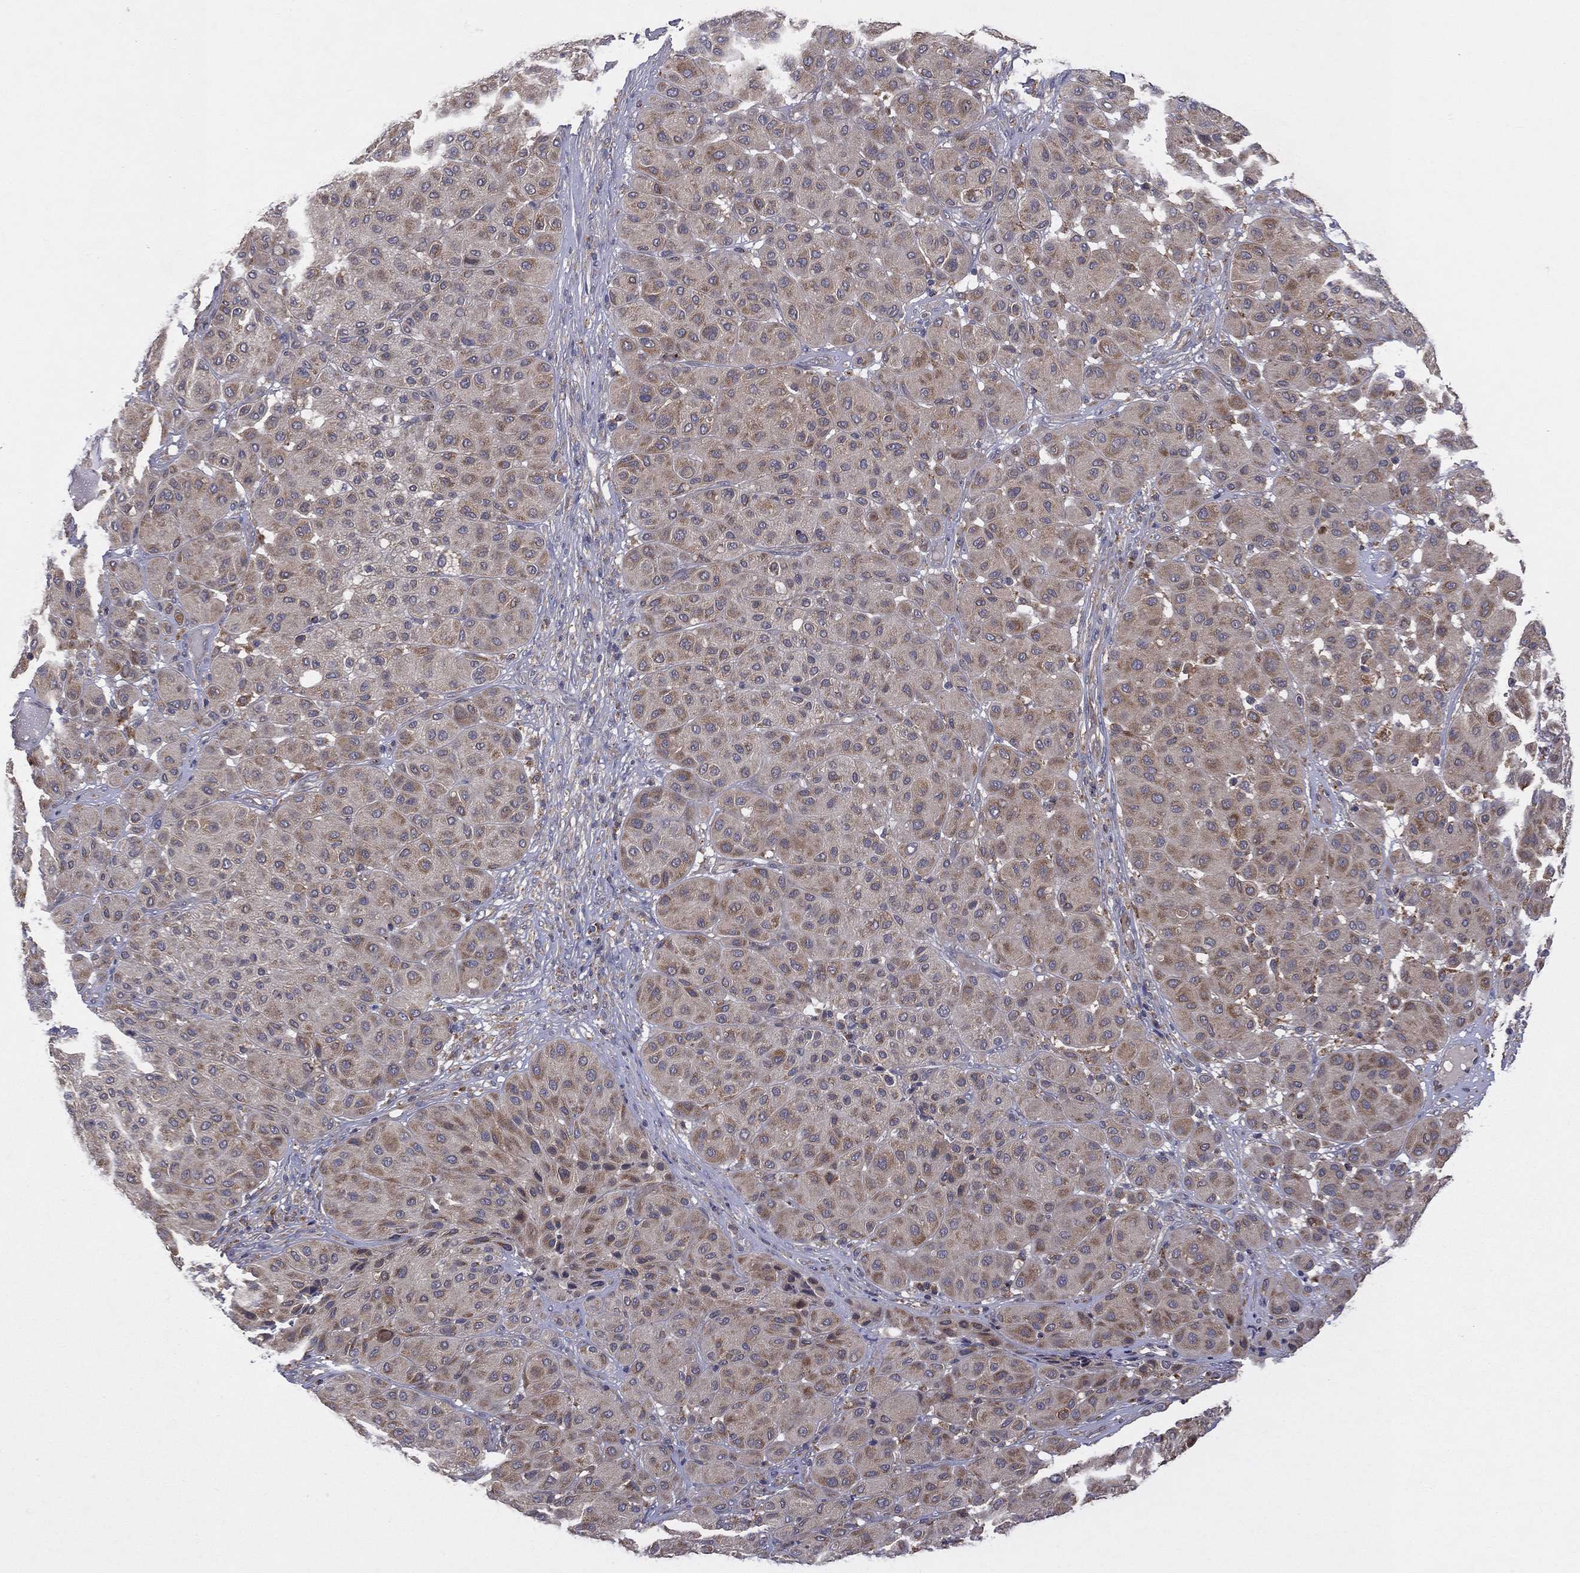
{"staining": {"intensity": "moderate", "quantity": "25%-75%", "location": "cytoplasmic/membranous"}, "tissue": "melanoma", "cell_type": "Tumor cells", "image_type": "cancer", "snomed": [{"axis": "morphology", "description": "Malignant melanoma, Metastatic site"}, {"axis": "topography", "description": "Smooth muscle"}], "caption": "Malignant melanoma (metastatic site) was stained to show a protein in brown. There is medium levels of moderate cytoplasmic/membranous positivity in about 25%-75% of tumor cells.", "gene": "STARD3", "patient": {"sex": "male", "age": 41}}